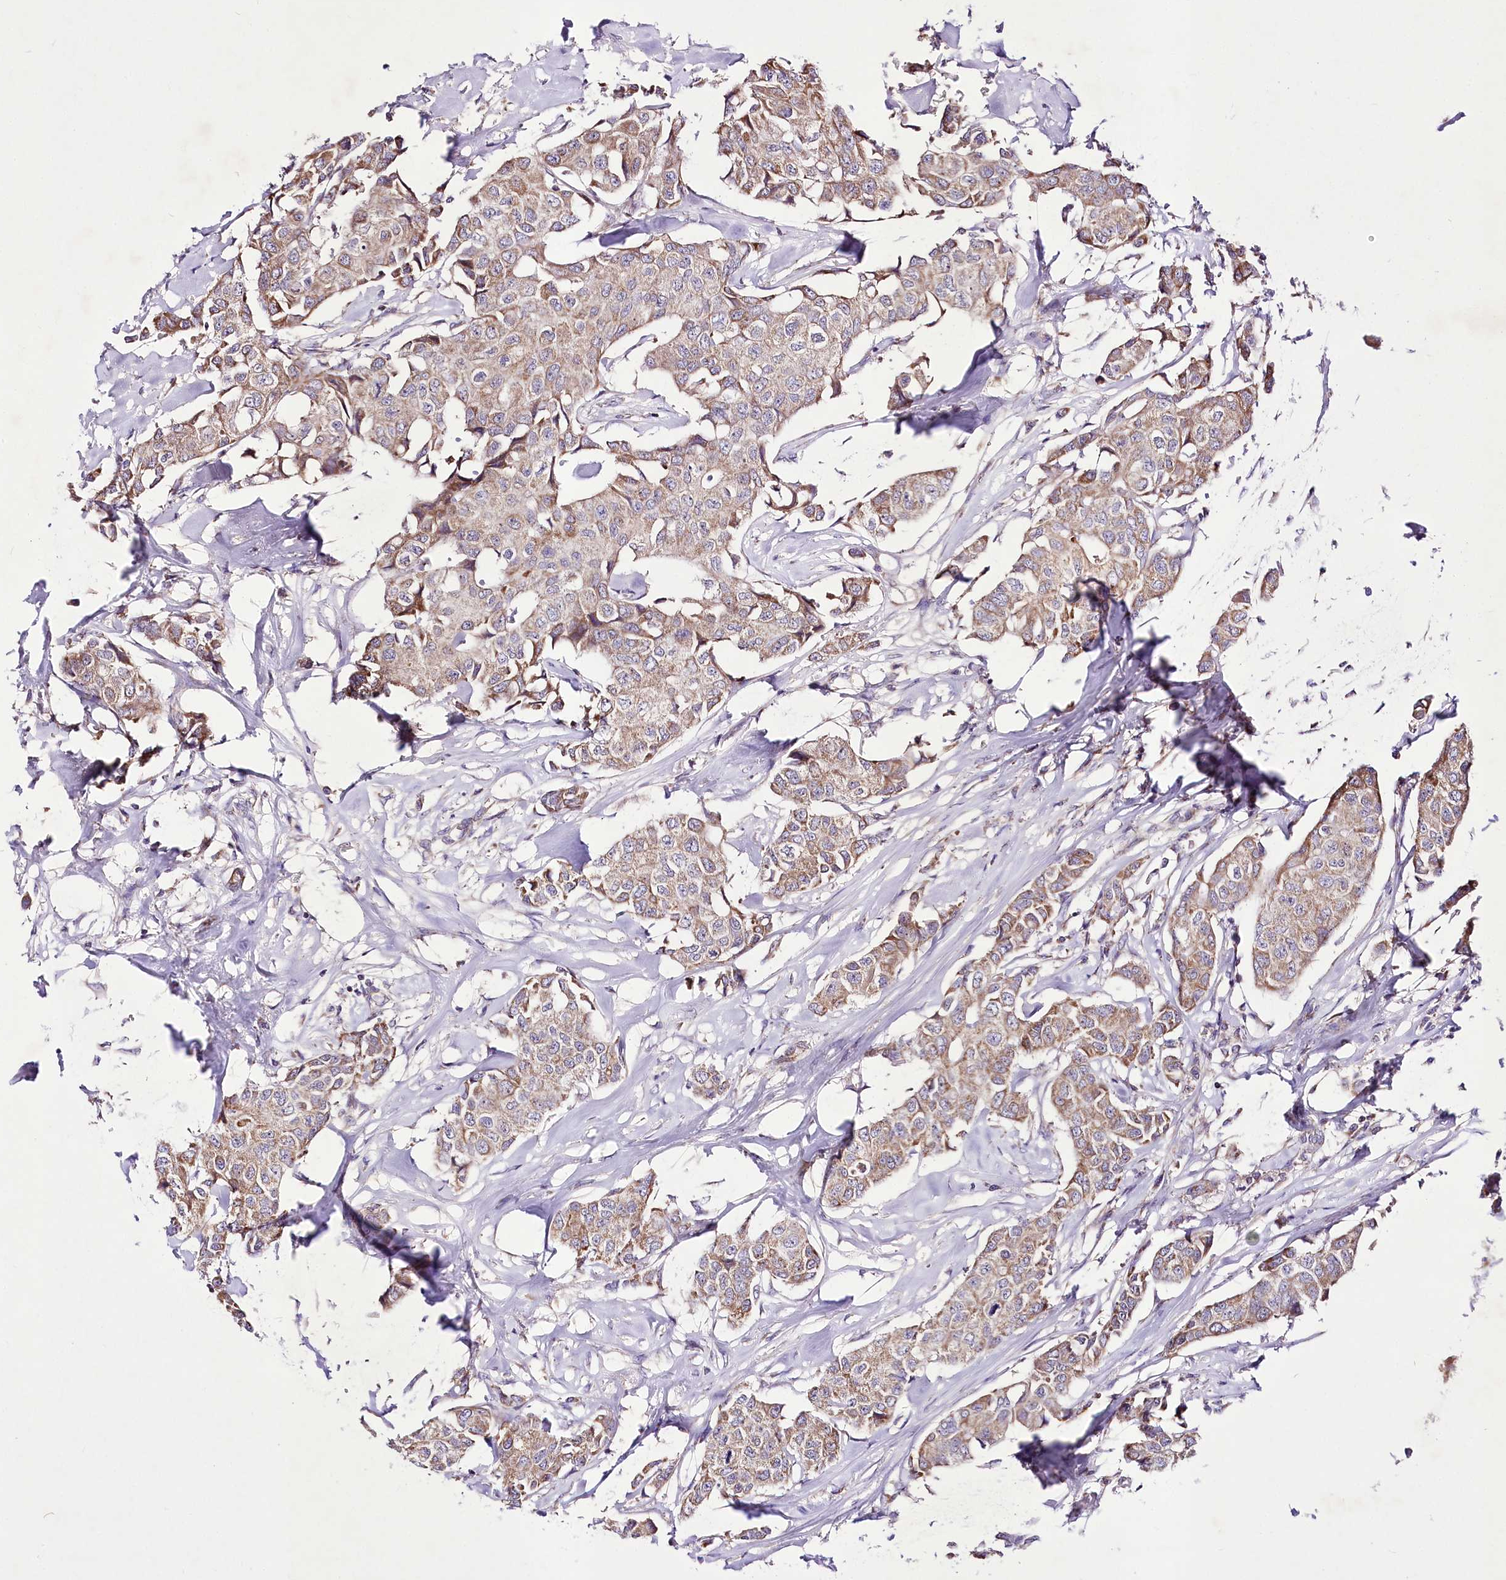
{"staining": {"intensity": "moderate", "quantity": ">75%", "location": "cytoplasmic/membranous"}, "tissue": "breast cancer", "cell_type": "Tumor cells", "image_type": "cancer", "snomed": [{"axis": "morphology", "description": "Duct carcinoma"}, {"axis": "topography", "description": "Breast"}], "caption": "The photomicrograph demonstrates a brown stain indicating the presence of a protein in the cytoplasmic/membranous of tumor cells in intraductal carcinoma (breast). (Brightfield microscopy of DAB IHC at high magnification).", "gene": "ATE1", "patient": {"sex": "female", "age": 80}}